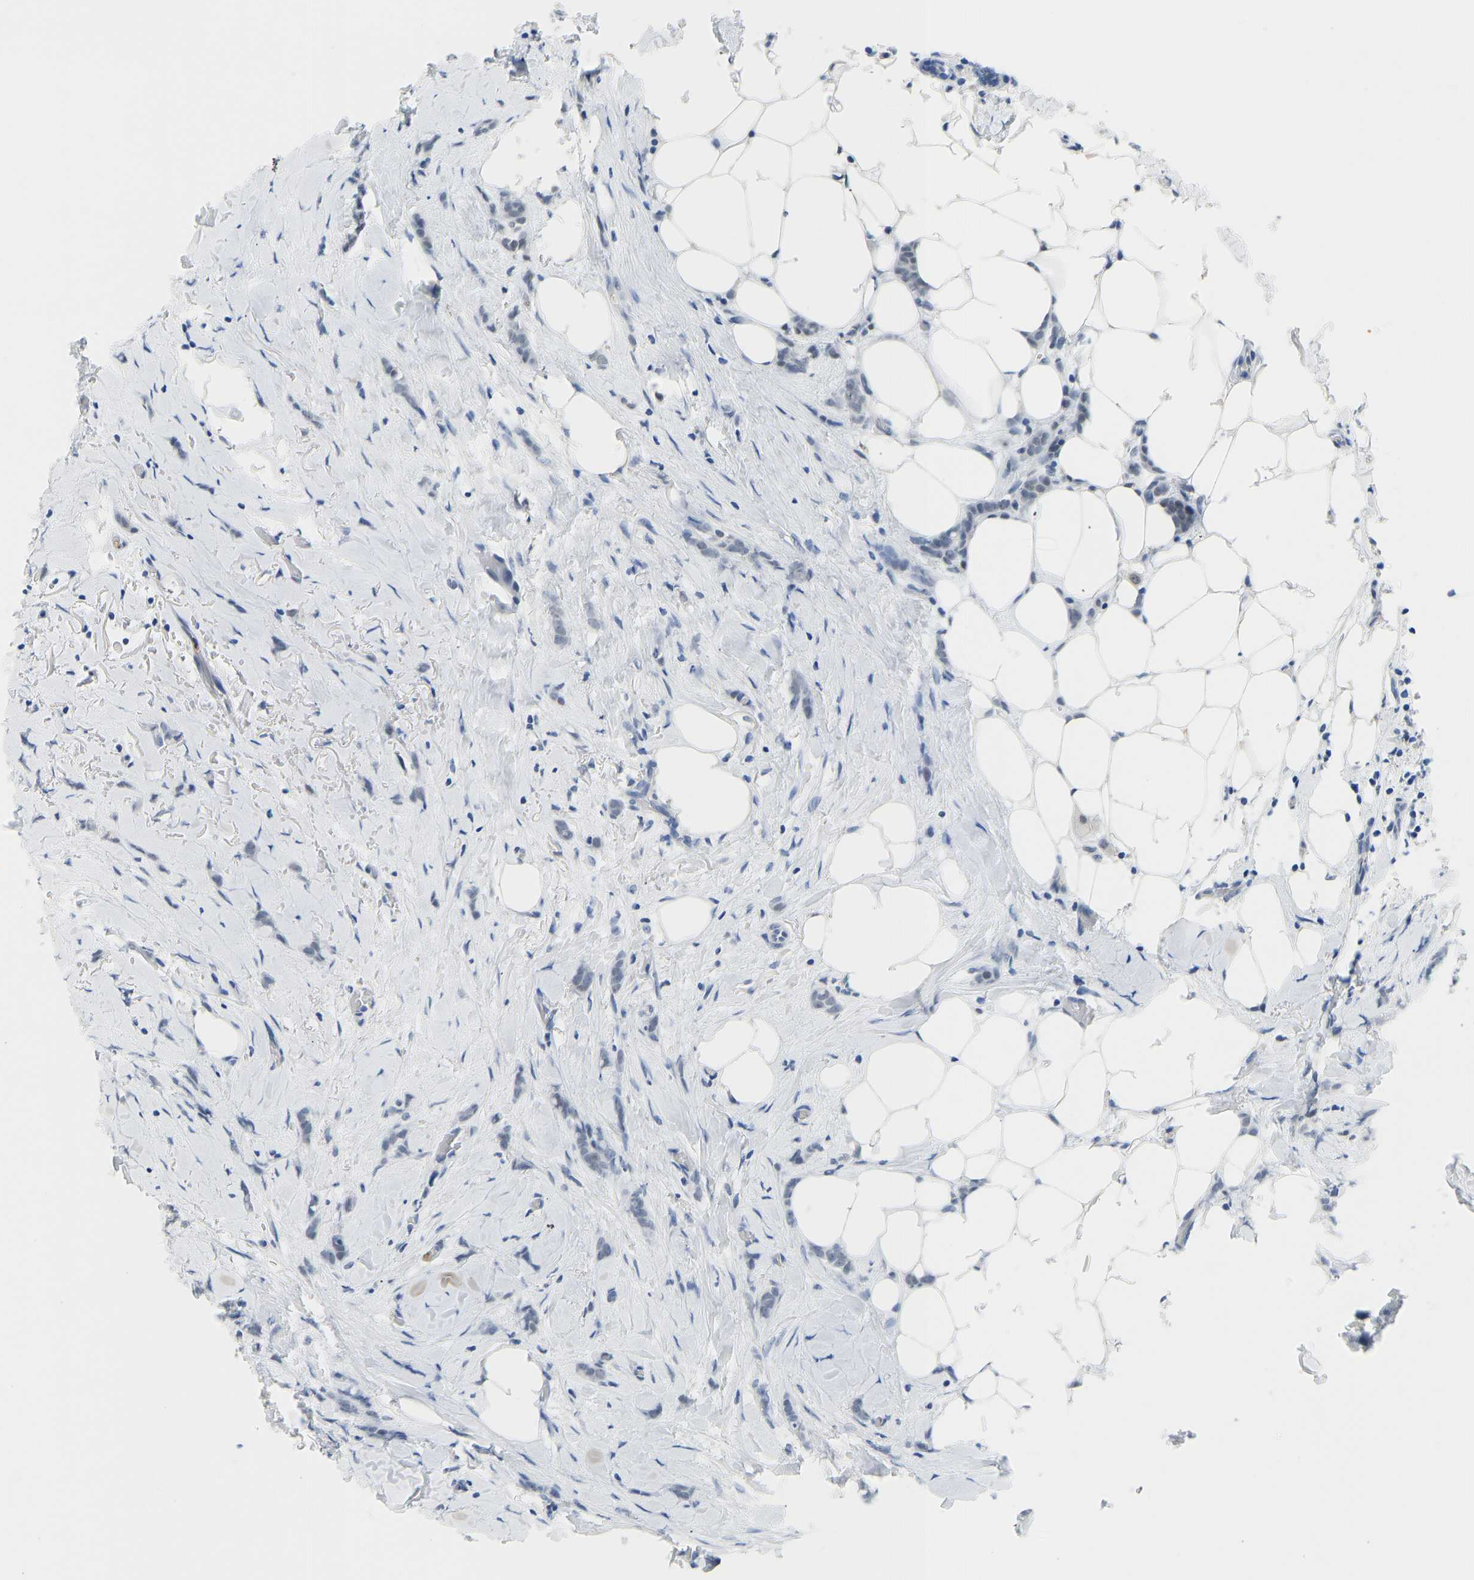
{"staining": {"intensity": "negative", "quantity": "none", "location": "none"}, "tissue": "breast cancer", "cell_type": "Tumor cells", "image_type": "cancer", "snomed": [{"axis": "morphology", "description": "Lobular carcinoma, in situ"}, {"axis": "morphology", "description": "Lobular carcinoma"}, {"axis": "topography", "description": "Breast"}], "caption": "Breast cancer was stained to show a protein in brown. There is no significant staining in tumor cells.", "gene": "TXNDC2", "patient": {"sex": "female", "age": 41}}